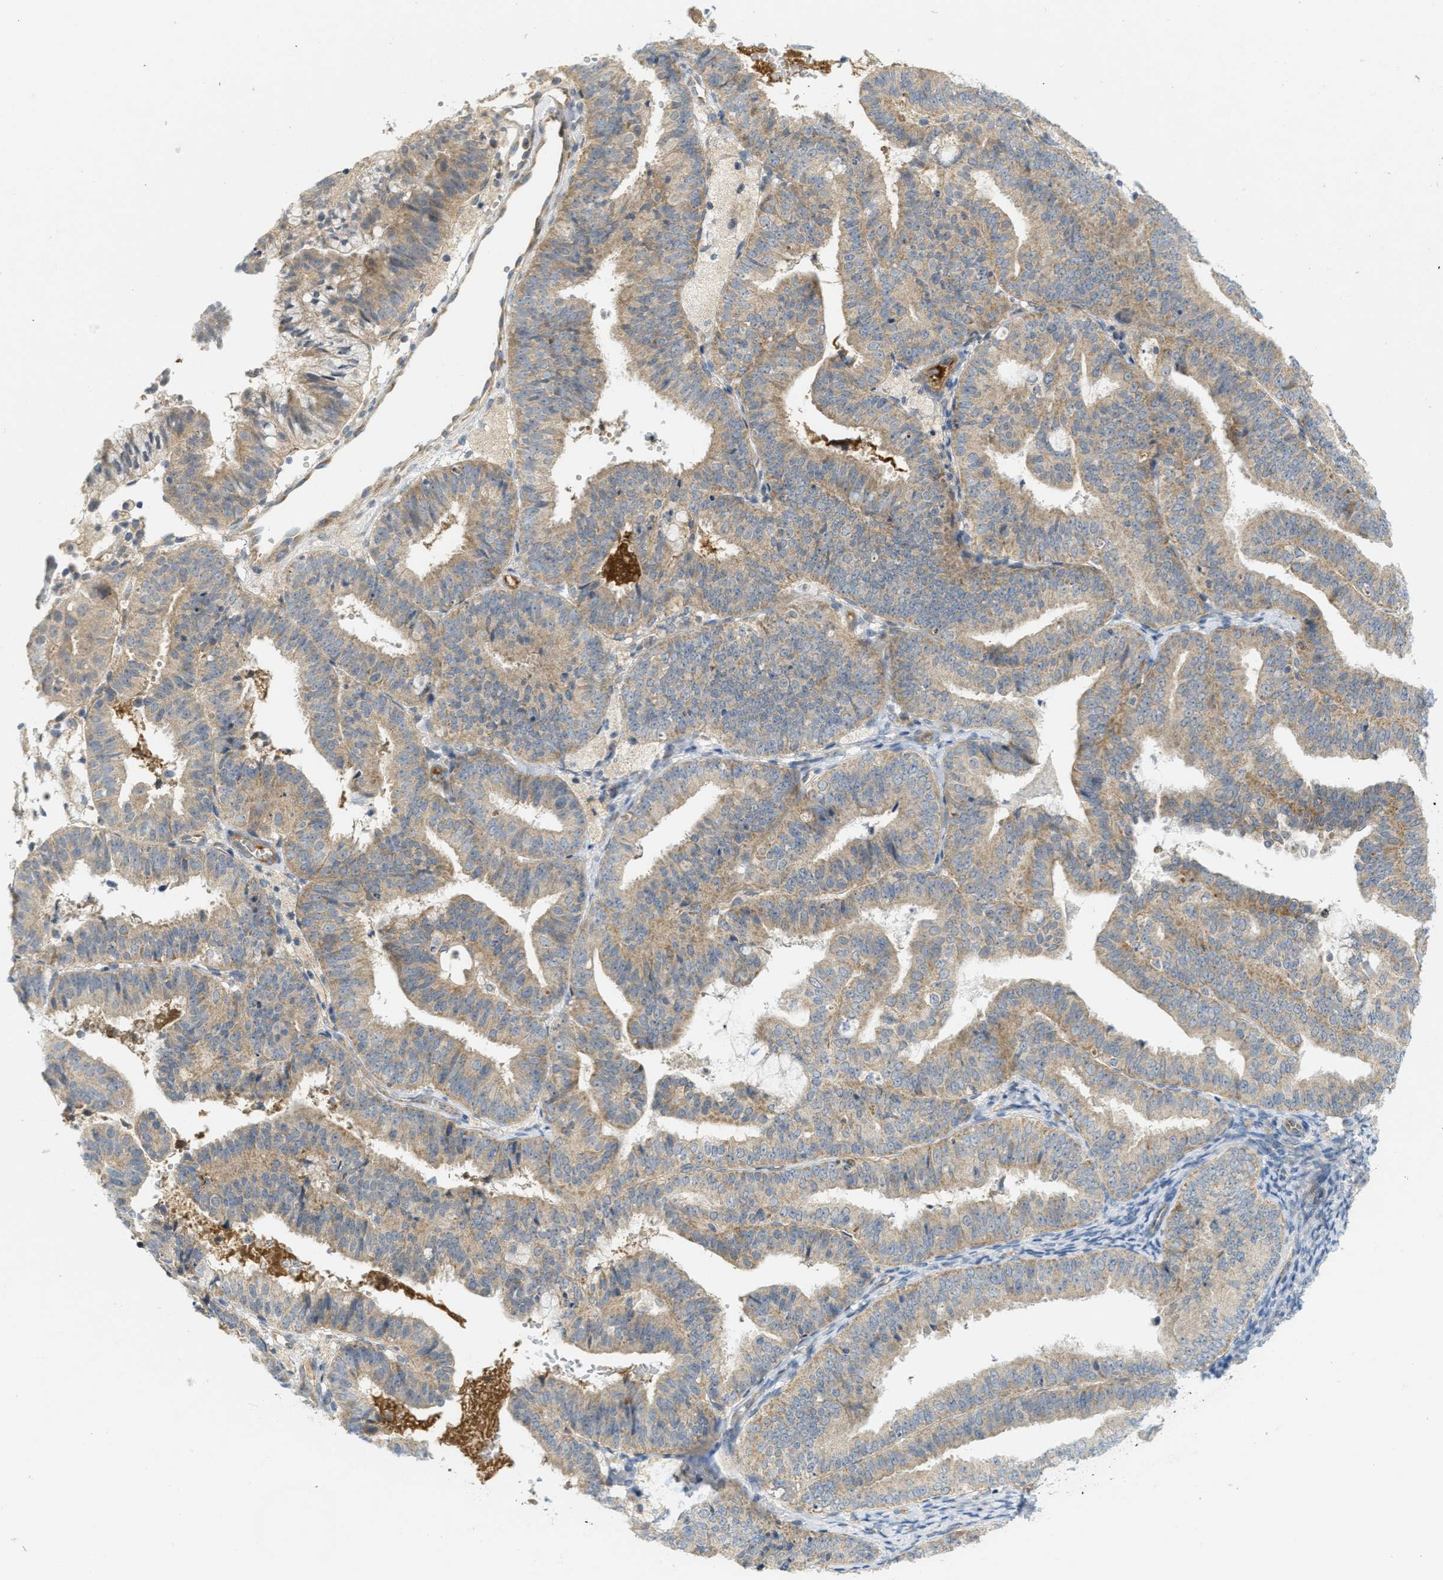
{"staining": {"intensity": "weak", "quantity": ">75%", "location": "cytoplasmic/membranous"}, "tissue": "endometrial cancer", "cell_type": "Tumor cells", "image_type": "cancer", "snomed": [{"axis": "morphology", "description": "Adenocarcinoma, NOS"}, {"axis": "topography", "description": "Endometrium"}], "caption": "Adenocarcinoma (endometrial) was stained to show a protein in brown. There is low levels of weak cytoplasmic/membranous expression in approximately >75% of tumor cells. (IHC, brightfield microscopy, high magnification).", "gene": "PROC", "patient": {"sex": "female", "age": 63}}